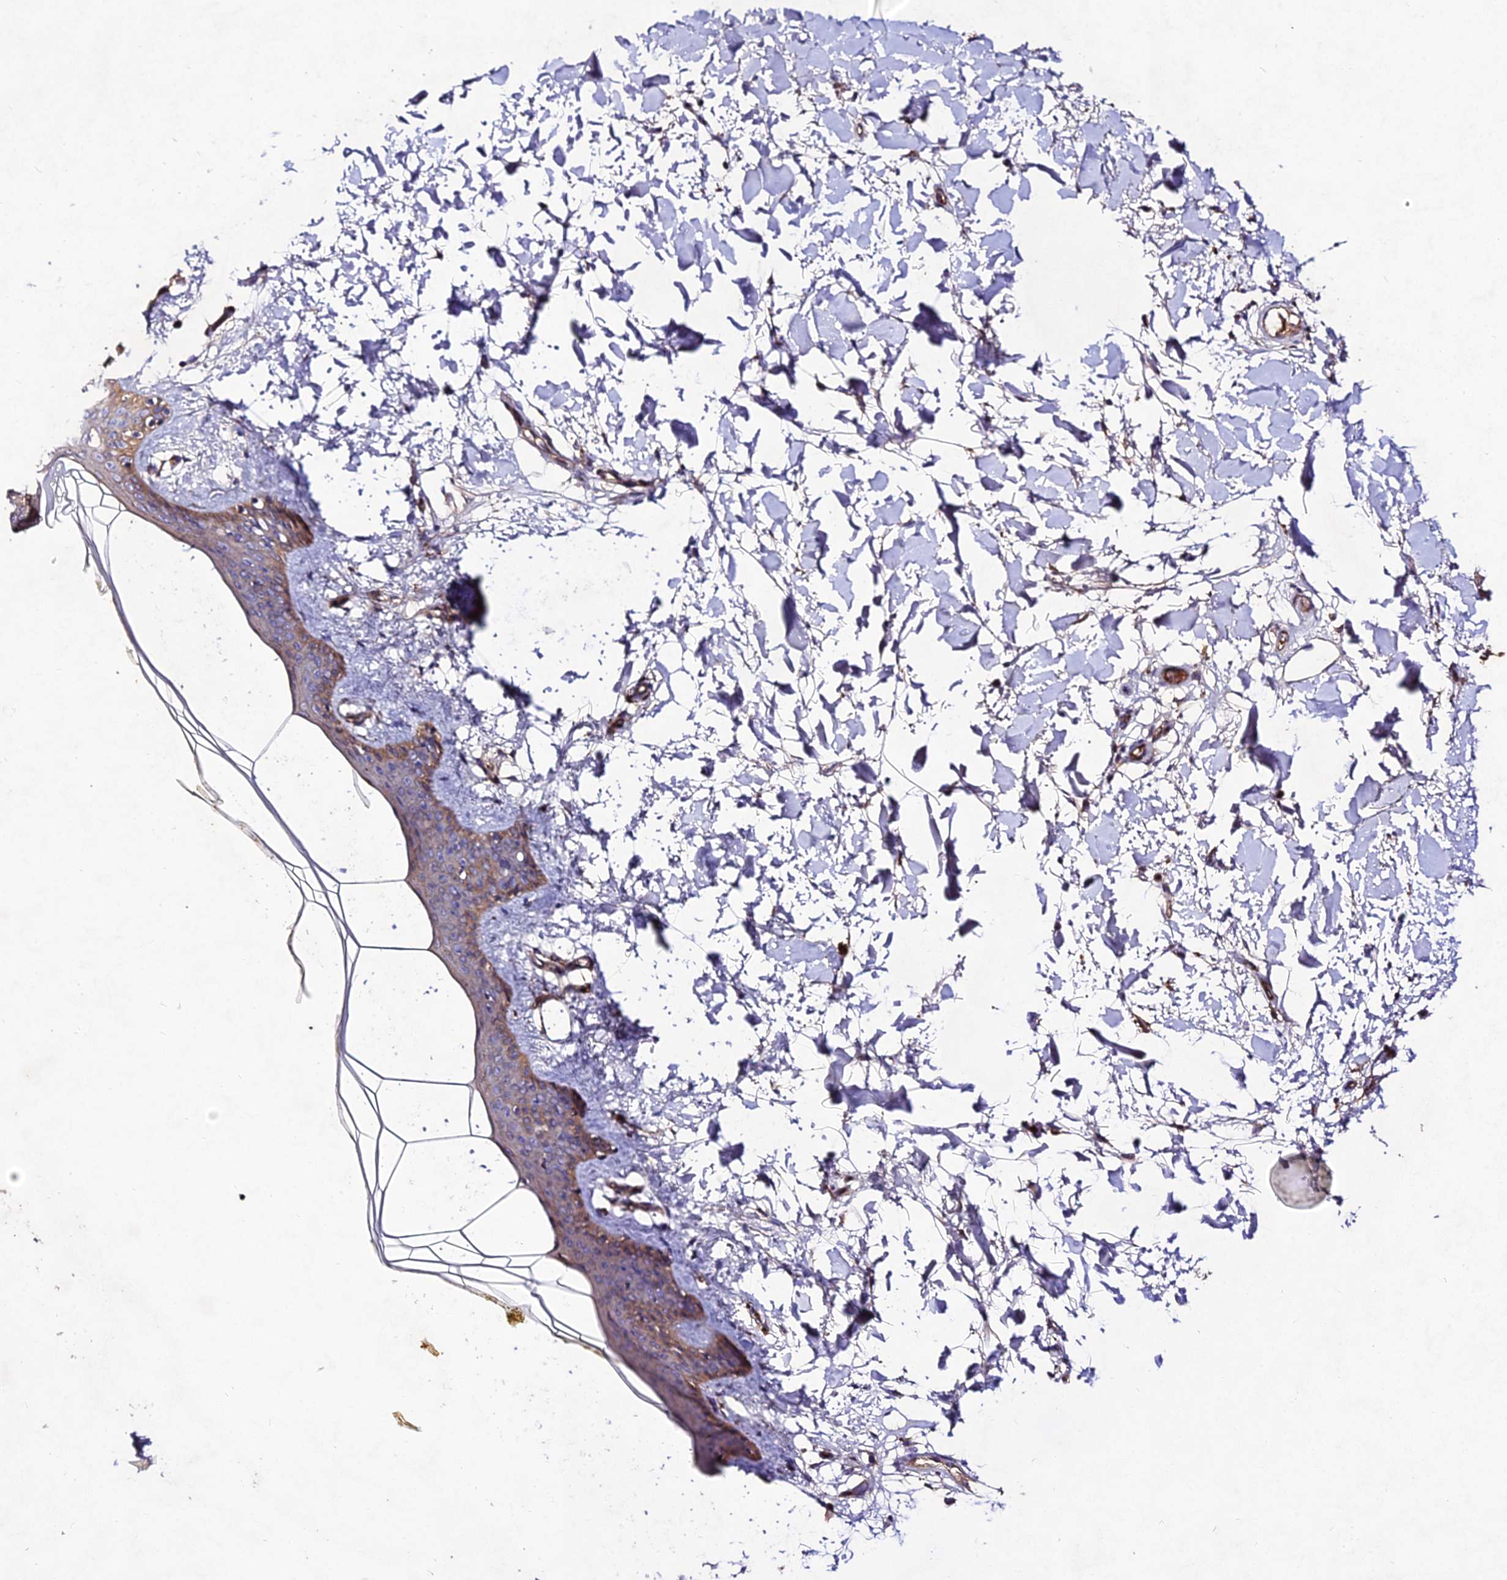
{"staining": {"intensity": "weak", "quantity": ">75%", "location": "cytoplasmic/membranous"}, "tissue": "skin", "cell_type": "Fibroblasts", "image_type": "normal", "snomed": [{"axis": "morphology", "description": "Normal tissue, NOS"}, {"axis": "topography", "description": "Skin"}], "caption": "Skin stained with a brown dye exhibits weak cytoplasmic/membranous positive staining in about >75% of fibroblasts.", "gene": "AP3M1", "patient": {"sex": "female", "age": 34}}